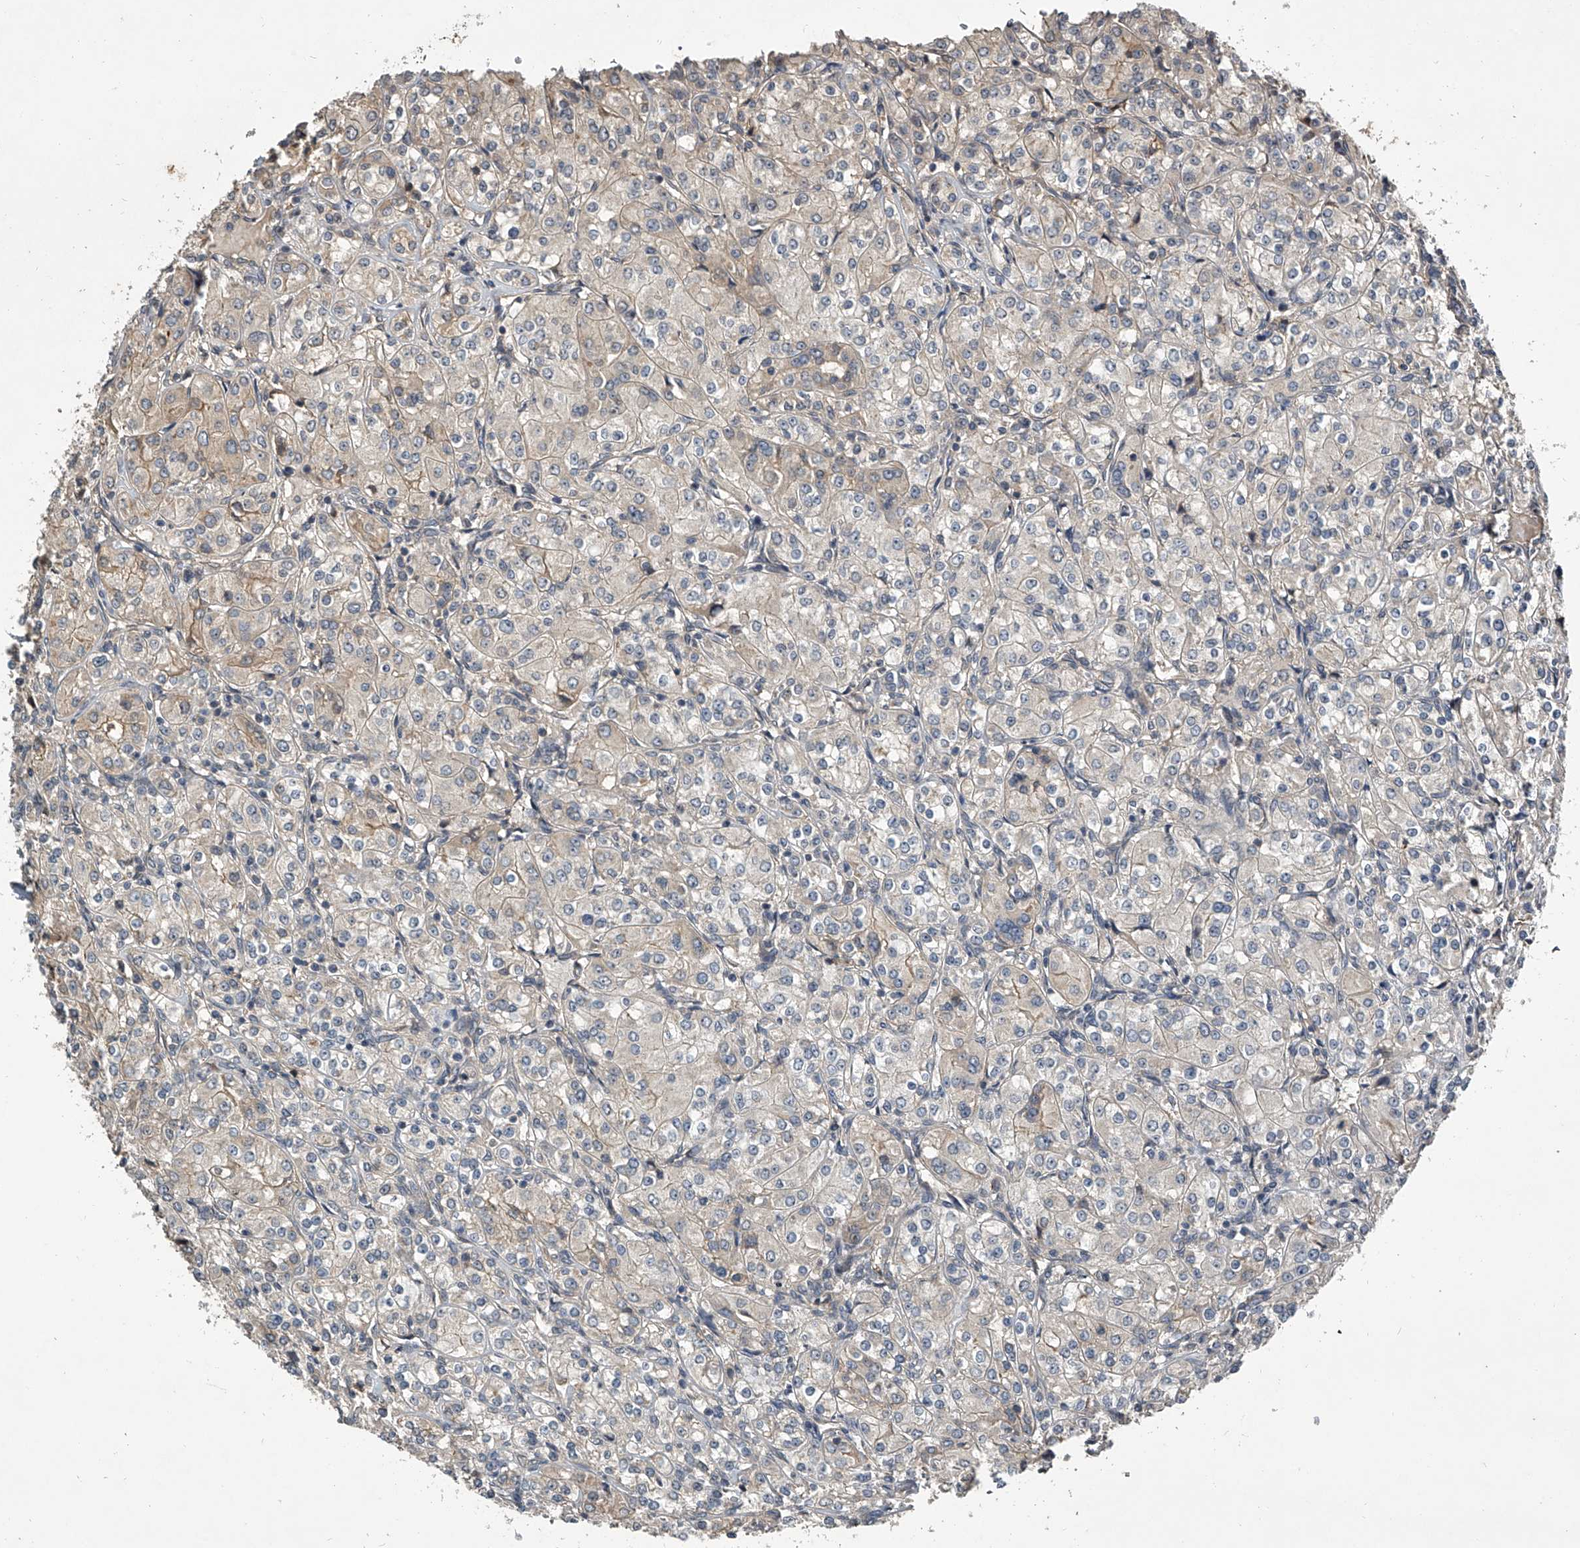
{"staining": {"intensity": "negative", "quantity": "none", "location": "none"}, "tissue": "renal cancer", "cell_type": "Tumor cells", "image_type": "cancer", "snomed": [{"axis": "morphology", "description": "Adenocarcinoma, NOS"}, {"axis": "topography", "description": "Kidney"}], "caption": "Renal cancer stained for a protein using immunohistochemistry (IHC) reveals no positivity tumor cells.", "gene": "NFS1", "patient": {"sex": "male", "age": 77}}